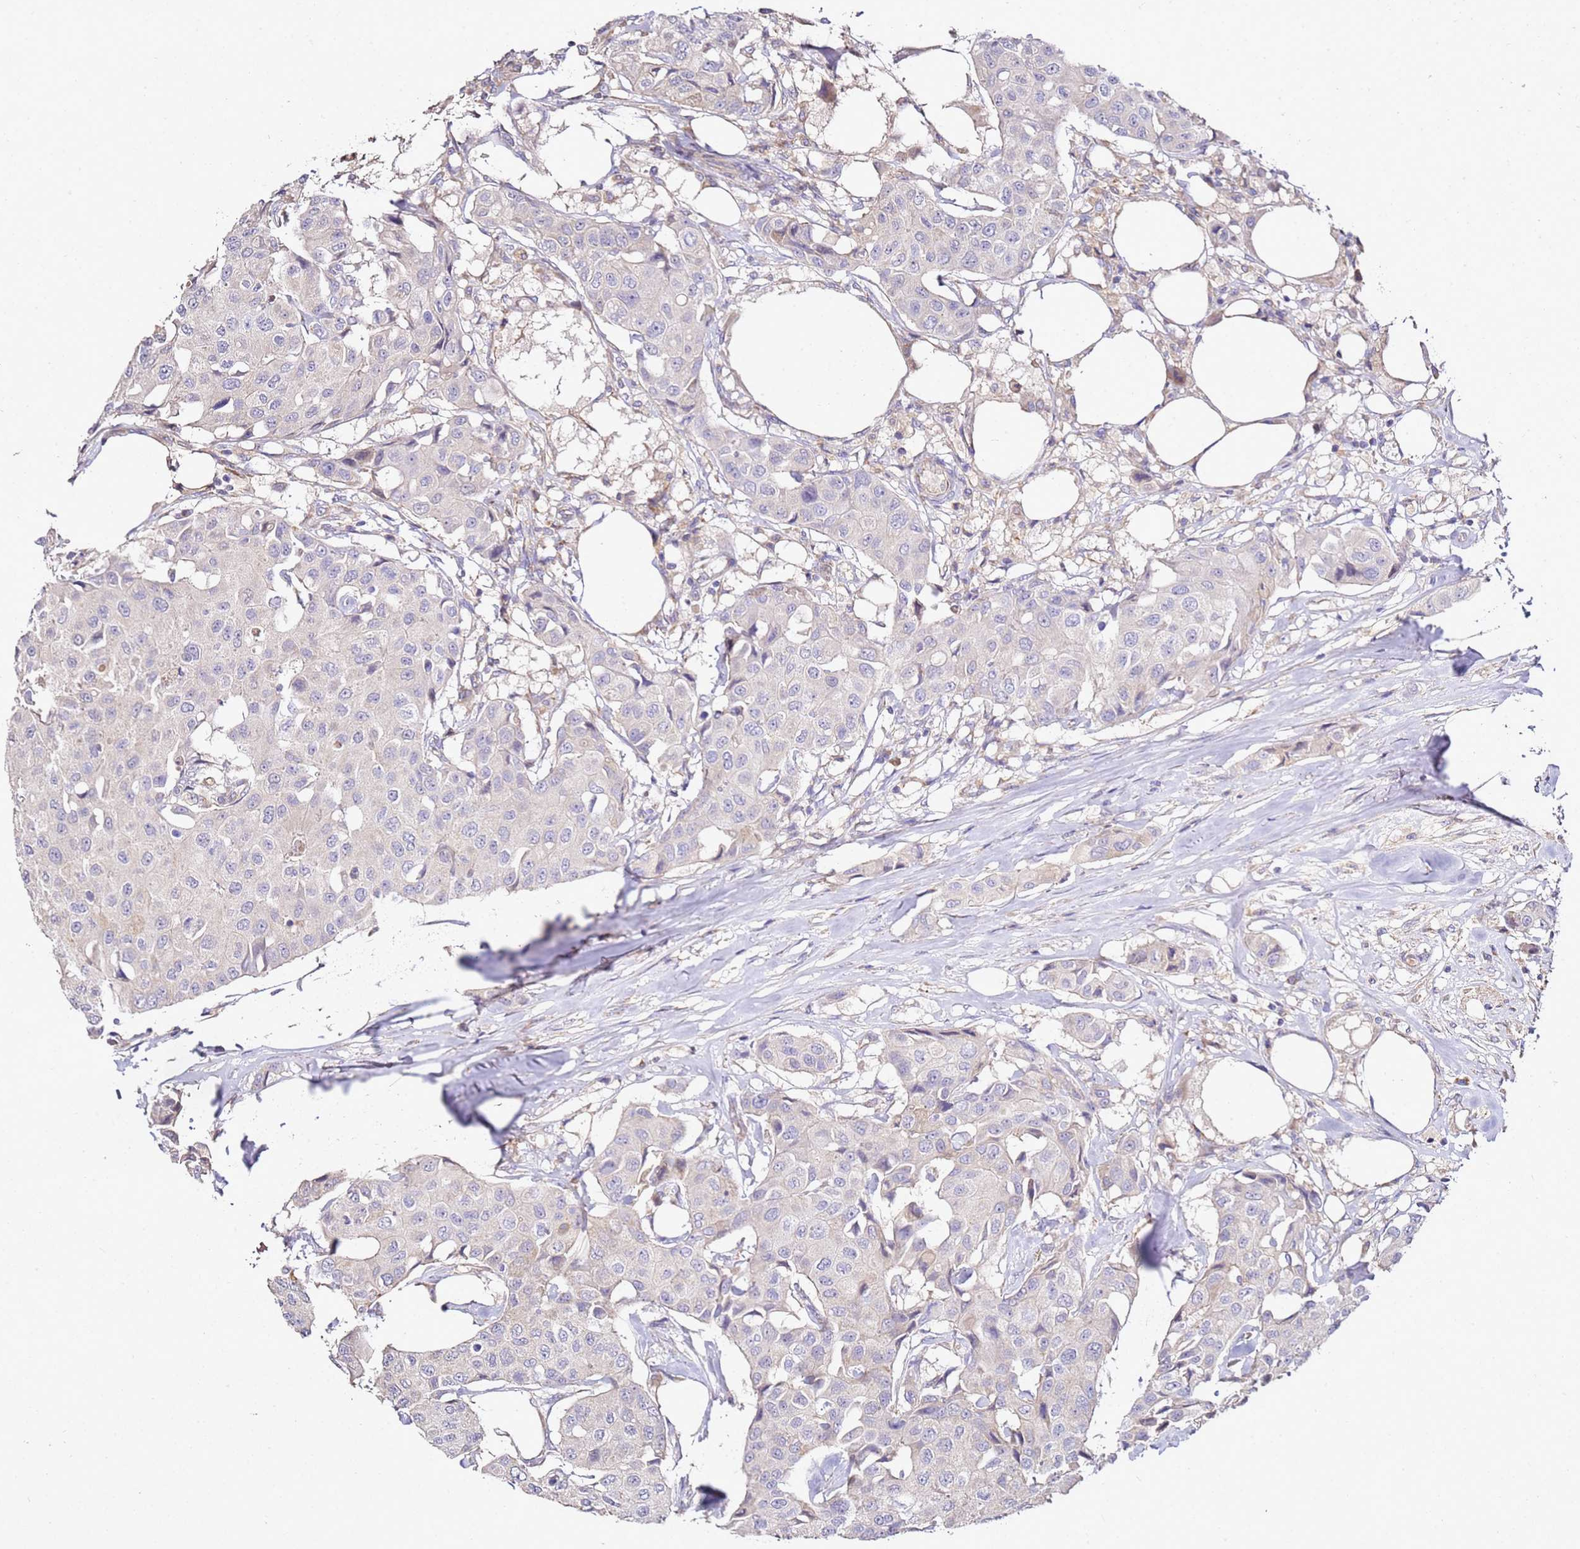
{"staining": {"intensity": "negative", "quantity": "none", "location": "none"}, "tissue": "breast cancer", "cell_type": "Tumor cells", "image_type": "cancer", "snomed": [{"axis": "morphology", "description": "Duct carcinoma"}, {"axis": "topography", "description": "Breast"}], "caption": "A micrograph of breast cancer (infiltrating ductal carcinoma) stained for a protein demonstrates no brown staining in tumor cells. Nuclei are stained in blue.", "gene": "OR2B11", "patient": {"sex": "female", "age": 80}}